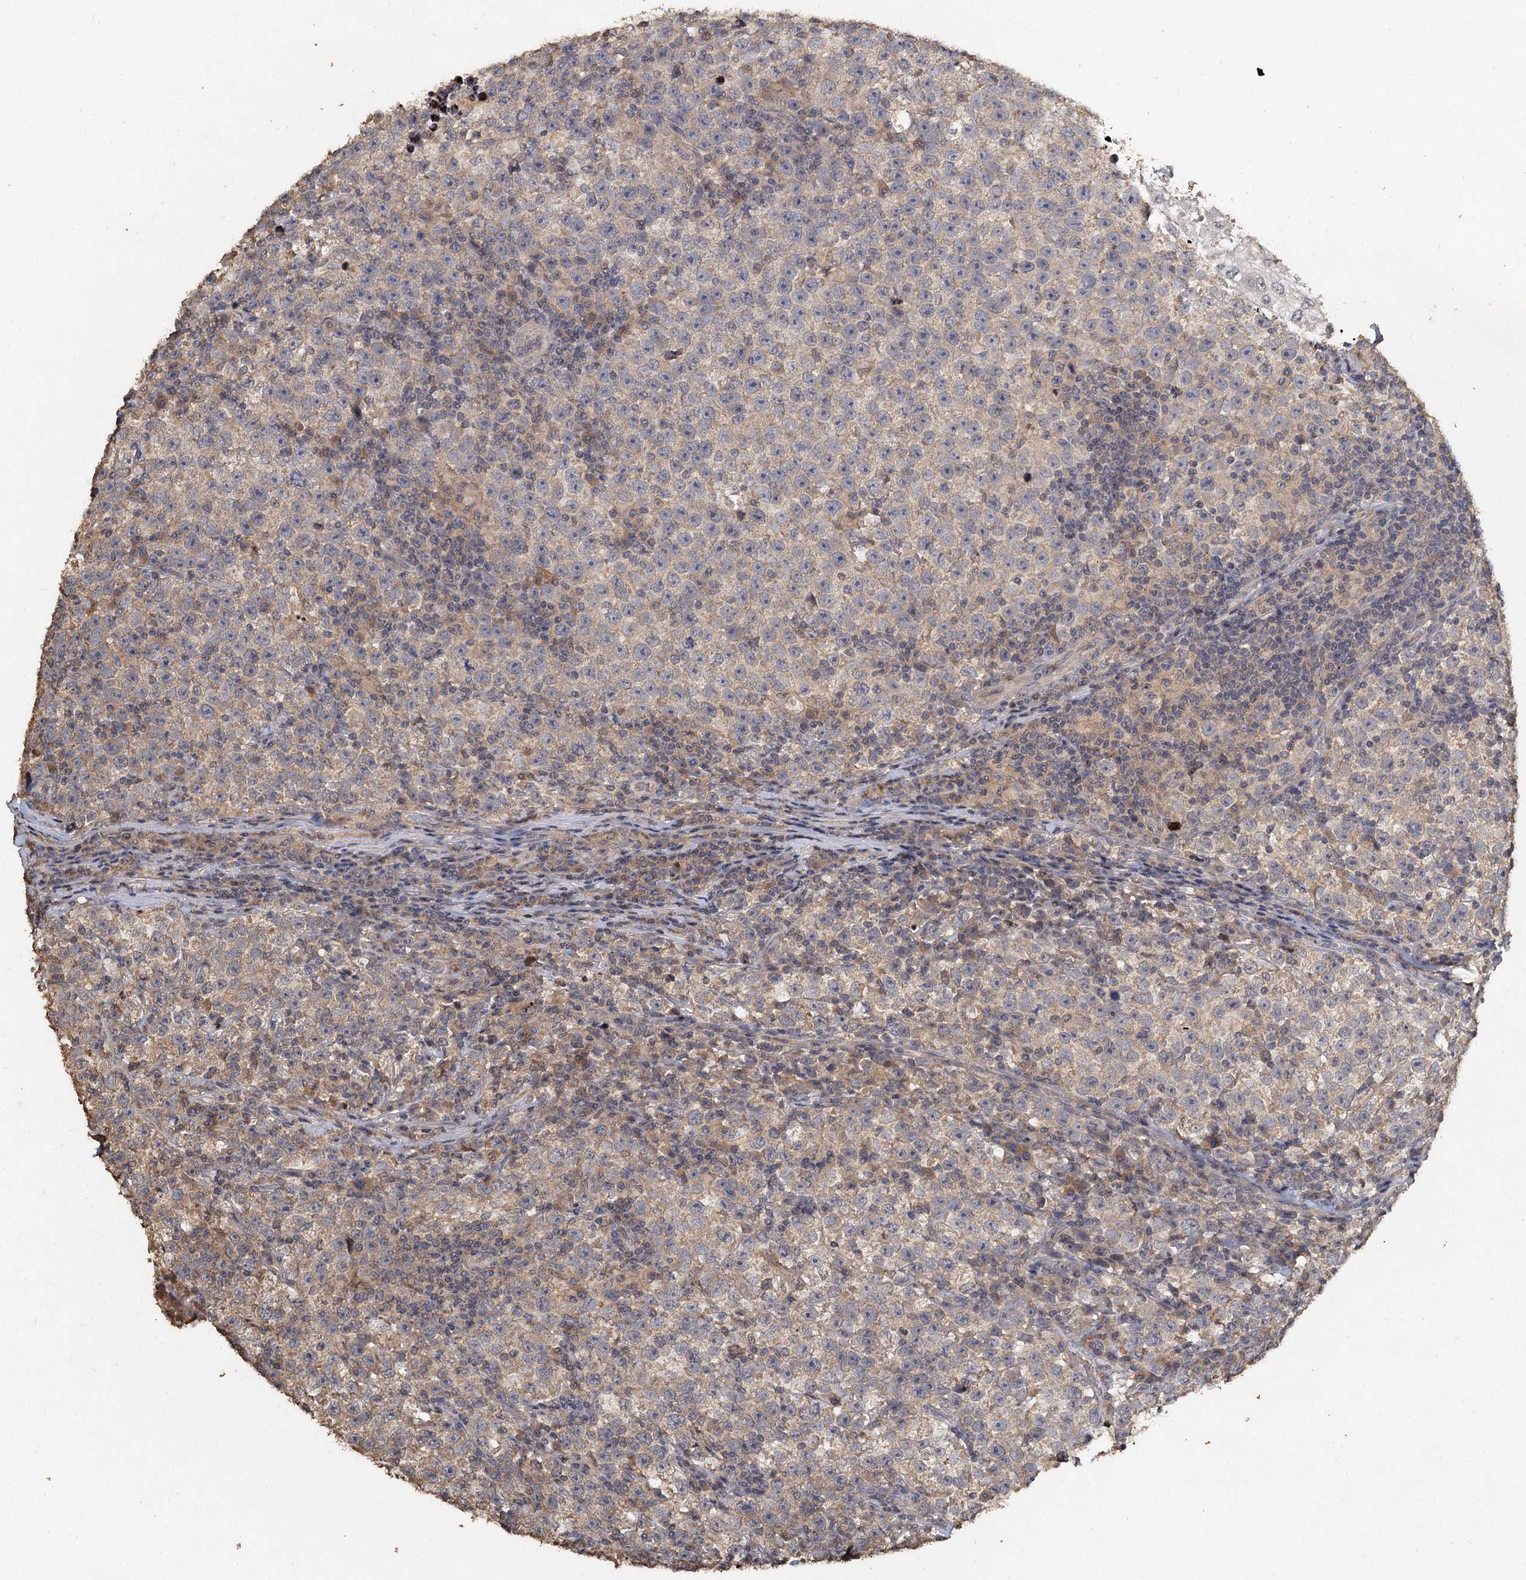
{"staining": {"intensity": "negative", "quantity": "none", "location": "none"}, "tissue": "testis cancer", "cell_type": "Tumor cells", "image_type": "cancer", "snomed": [{"axis": "morphology", "description": "Normal tissue, NOS"}, {"axis": "morphology", "description": "Seminoma, NOS"}, {"axis": "topography", "description": "Testis"}], "caption": "This is an immunohistochemistry (IHC) micrograph of human seminoma (testis). There is no staining in tumor cells.", "gene": "CCDC61", "patient": {"sex": "male", "age": 43}}